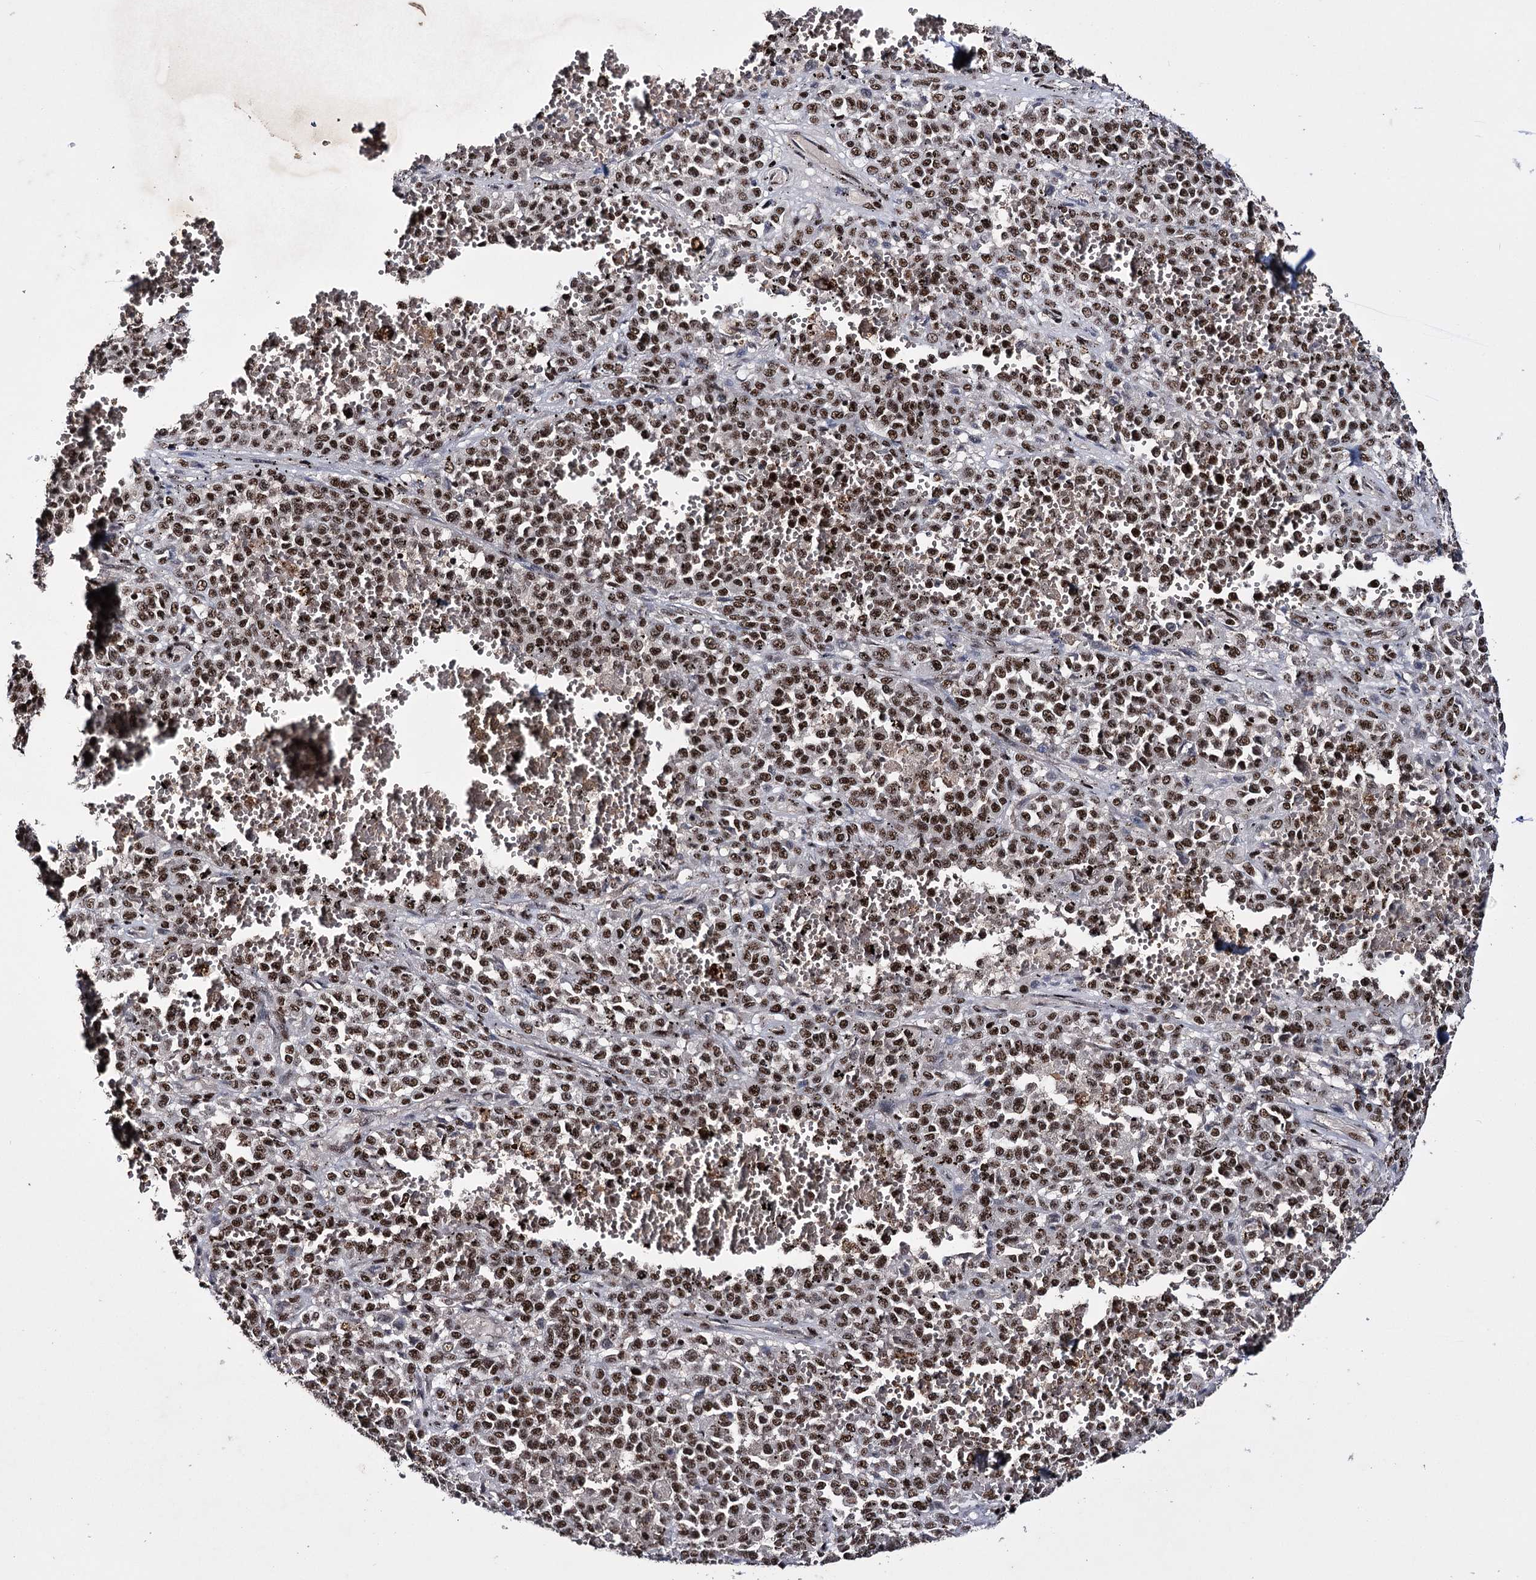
{"staining": {"intensity": "strong", "quantity": ">75%", "location": "nuclear"}, "tissue": "melanoma", "cell_type": "Tumor cells", "image_type": "cancer", "snomed": [{"axis": "morphology", "description": "Malignant melanoma, Metastatic site"}, {"axis": "topography", "description": "Pancreas"}], "caption": "Melanoma was stained to show a protein in brown. There is high levels of strong nuclear expression in approximately >75% of tumor cells. (brown staining indicates protein expression, while blue staining denotes nuclei).", "gene": "PRPF40A", "patient": {"sex": "female", "age": 30}}